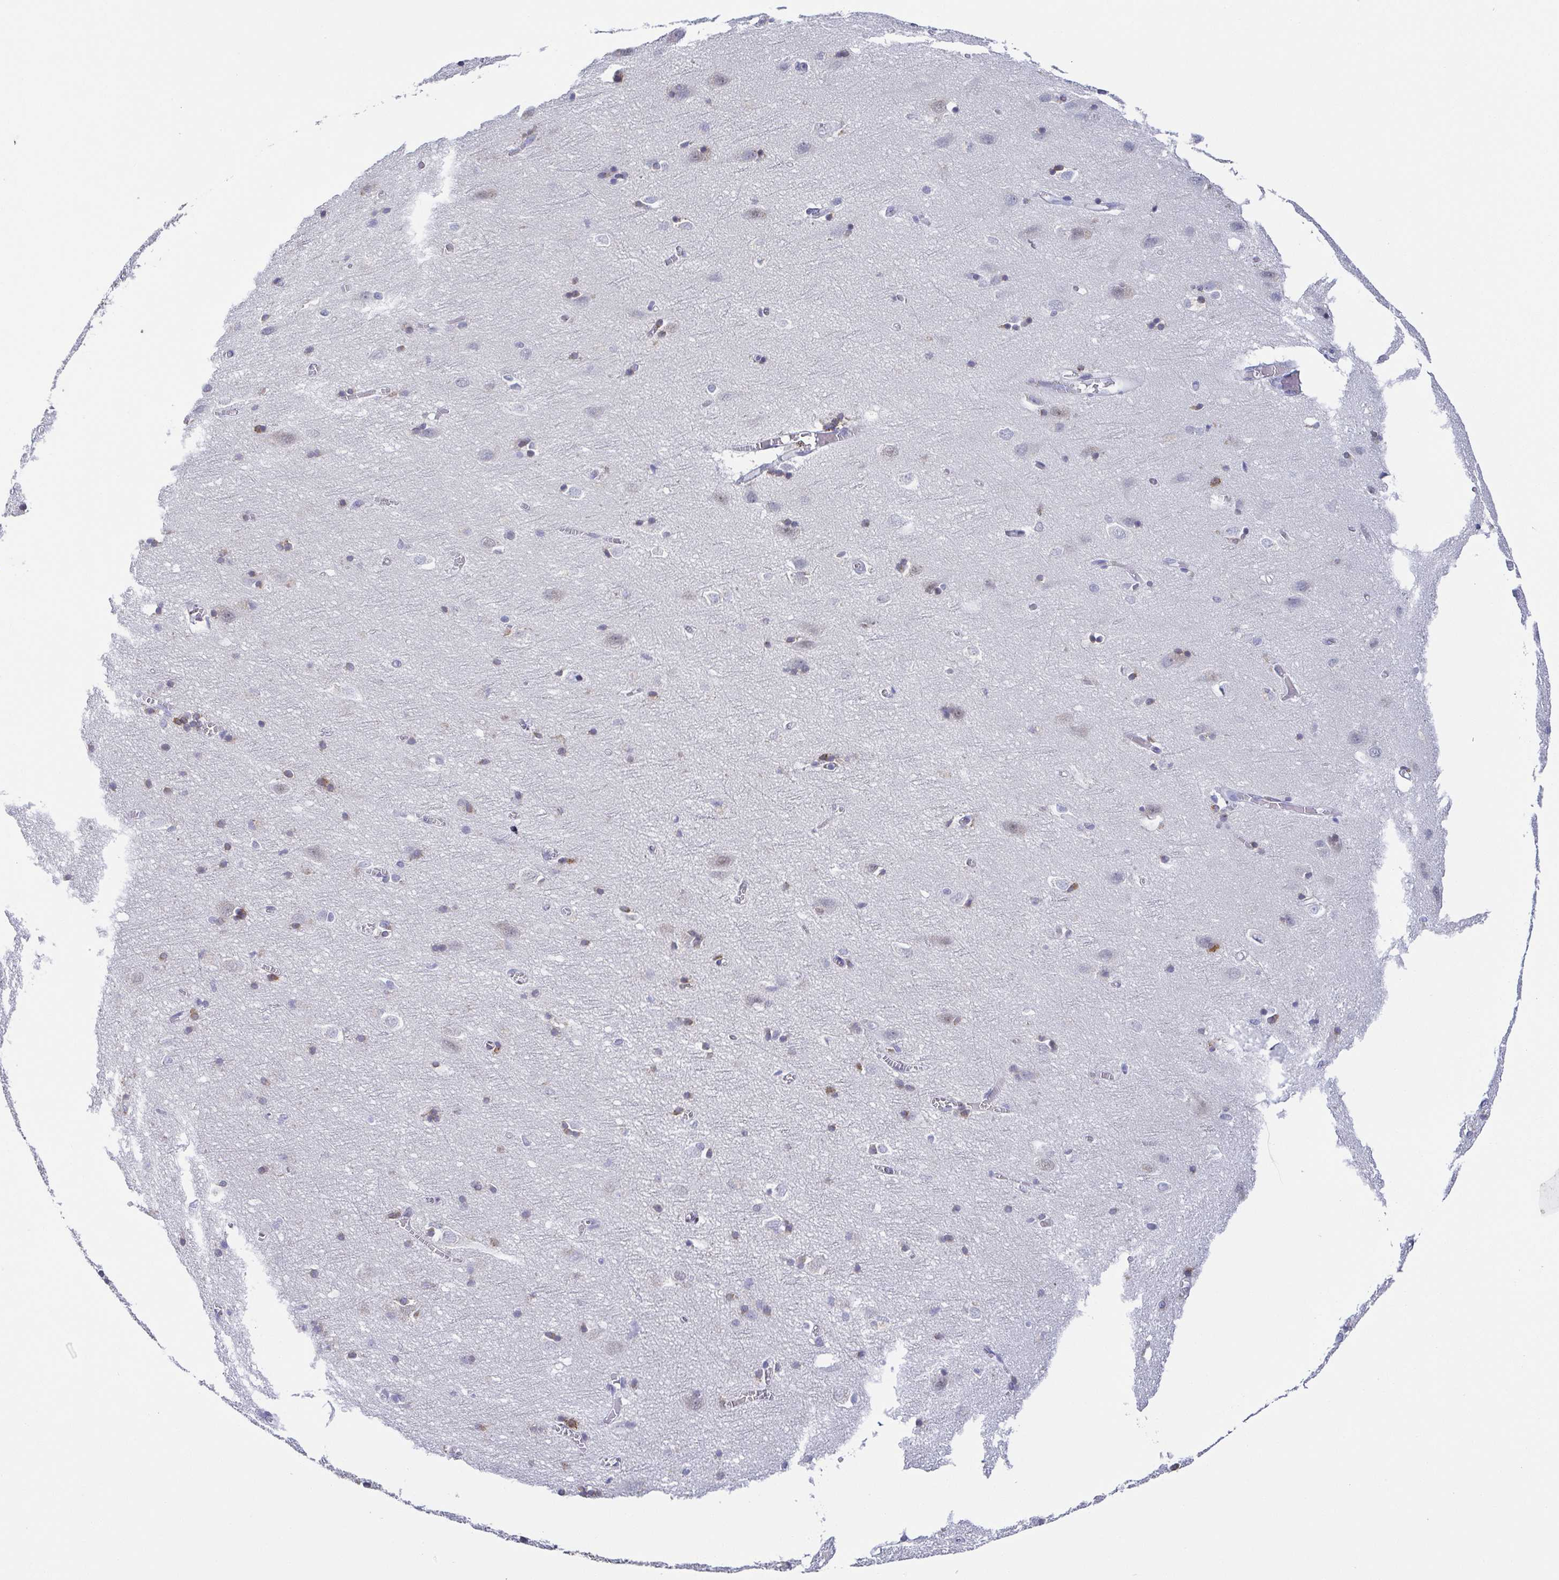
{"staining": {"intensity": "negative", "quantity": "none", "location": "none"}, "tissue": "cerebral cortex", "cell_type": "Endothelial cells", "image_type": "normal", "snomed": [{"axis": "morphology", "description": "Normal tissue, NOS"}, {"axis": "topography", "description": "Cerebral cortex"}], "caption": "Immunohistochemistry (IHC) photomicrograph of unremarkable human cerebral cortex stained for a protein (brown), which shows no staining in endothelial cells. (DAB IHC with hematoxylin counter stain).", "gene": "RNASE7", "patient": {"sex": "male", "age": 70}}